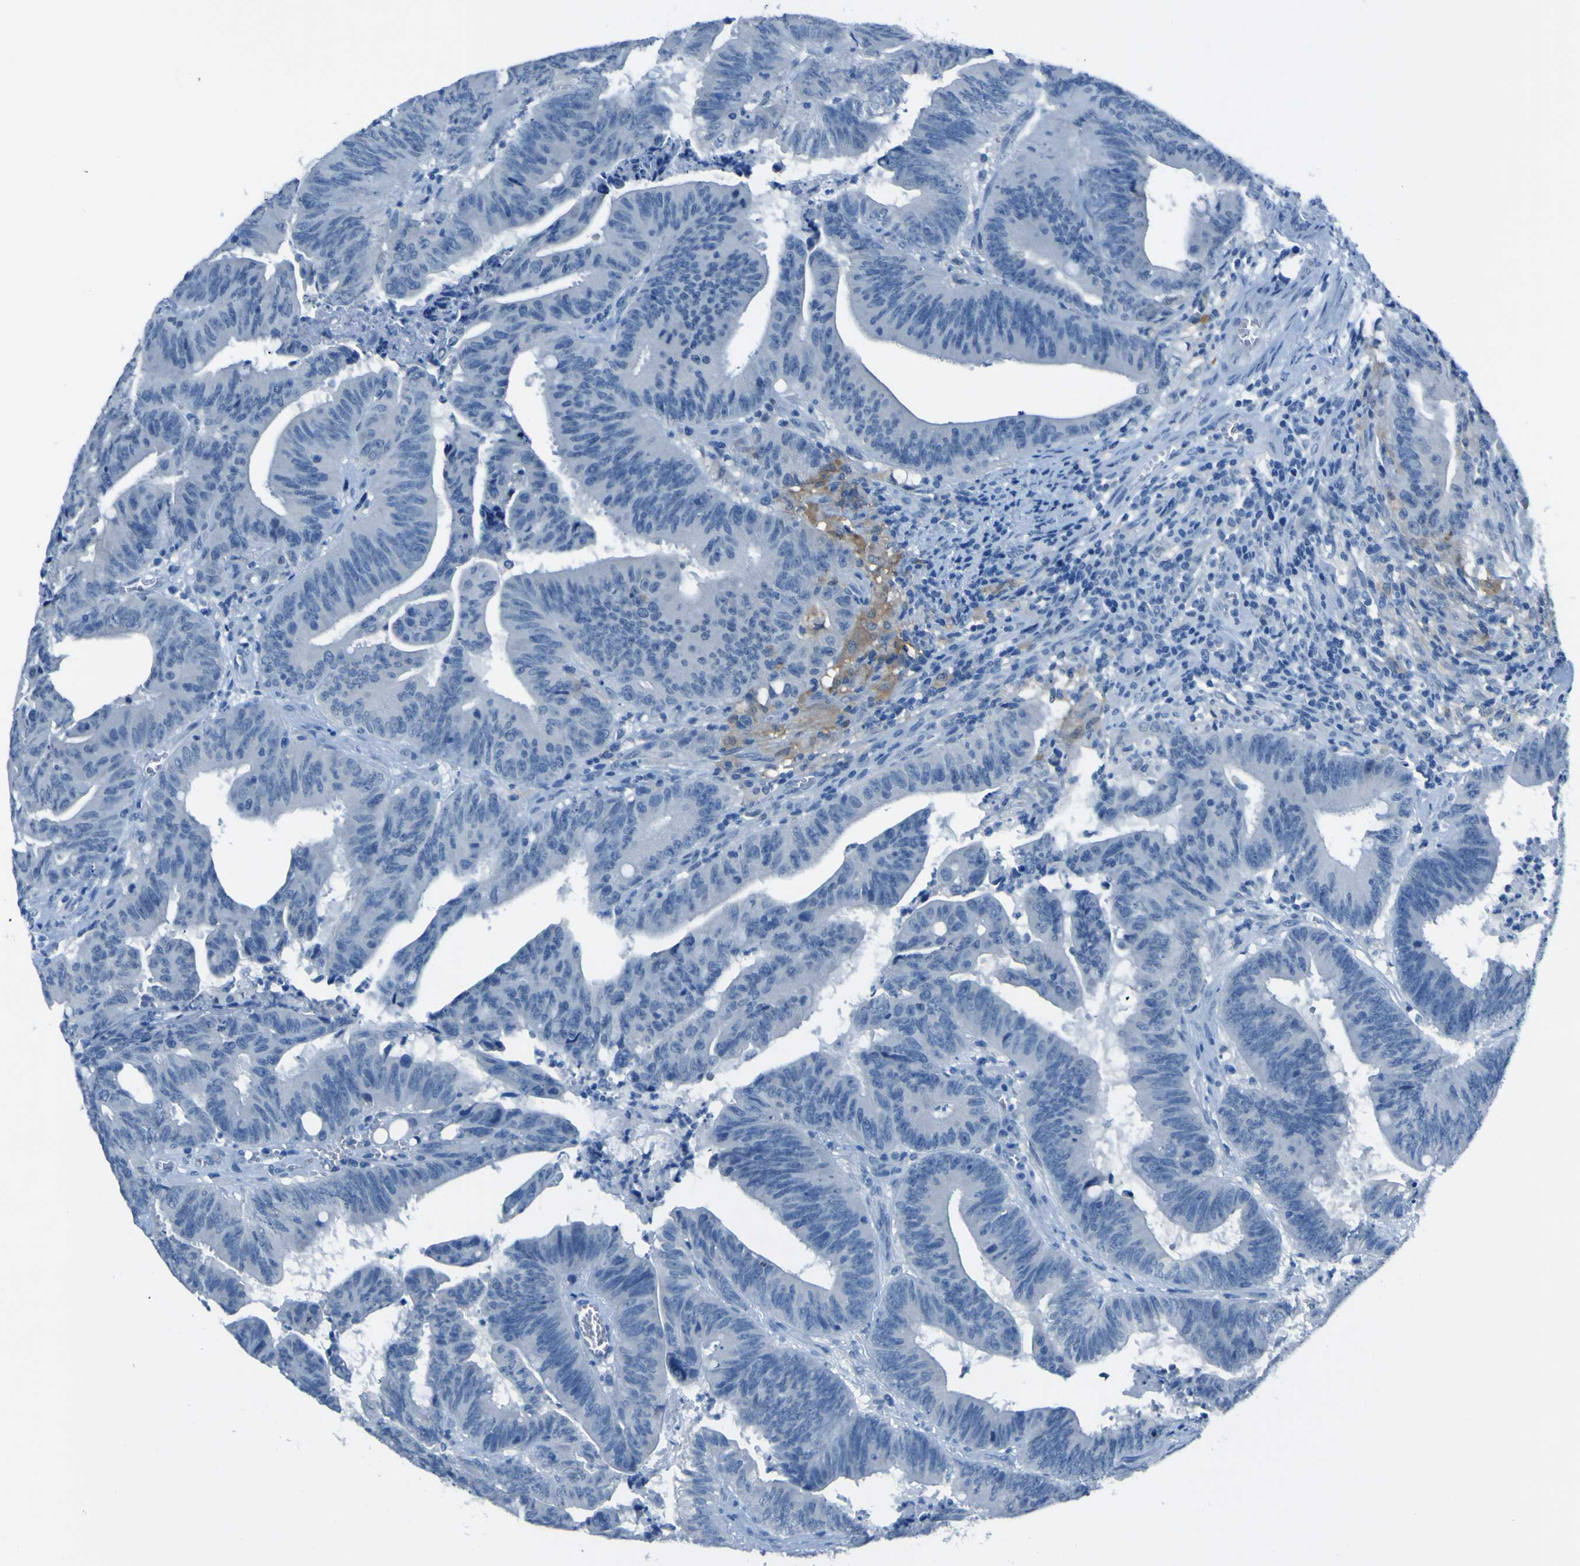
{"staining": {"intensity": "negative", "quantity": "none", "location": "none"}, "tissue": "colorectal cancer", "cell_type": "Tumor cells", "image_type": "cancer", "snomed": [{"axis": "morphology", "description": "Adenocarcinoma, NOS"}, {"axis": "topography", "description": "Colon"}], "caption": "This micrograph is of colorectal cancer (adenocarcinoma) stained with immunohistochemistry (IHC) to label a protein in brown with the nuclei are counter-stained blue. There is no positivity in tumor cells.", "gene": "PHKG1", "patient": {"sex": "male", "age": 45}}